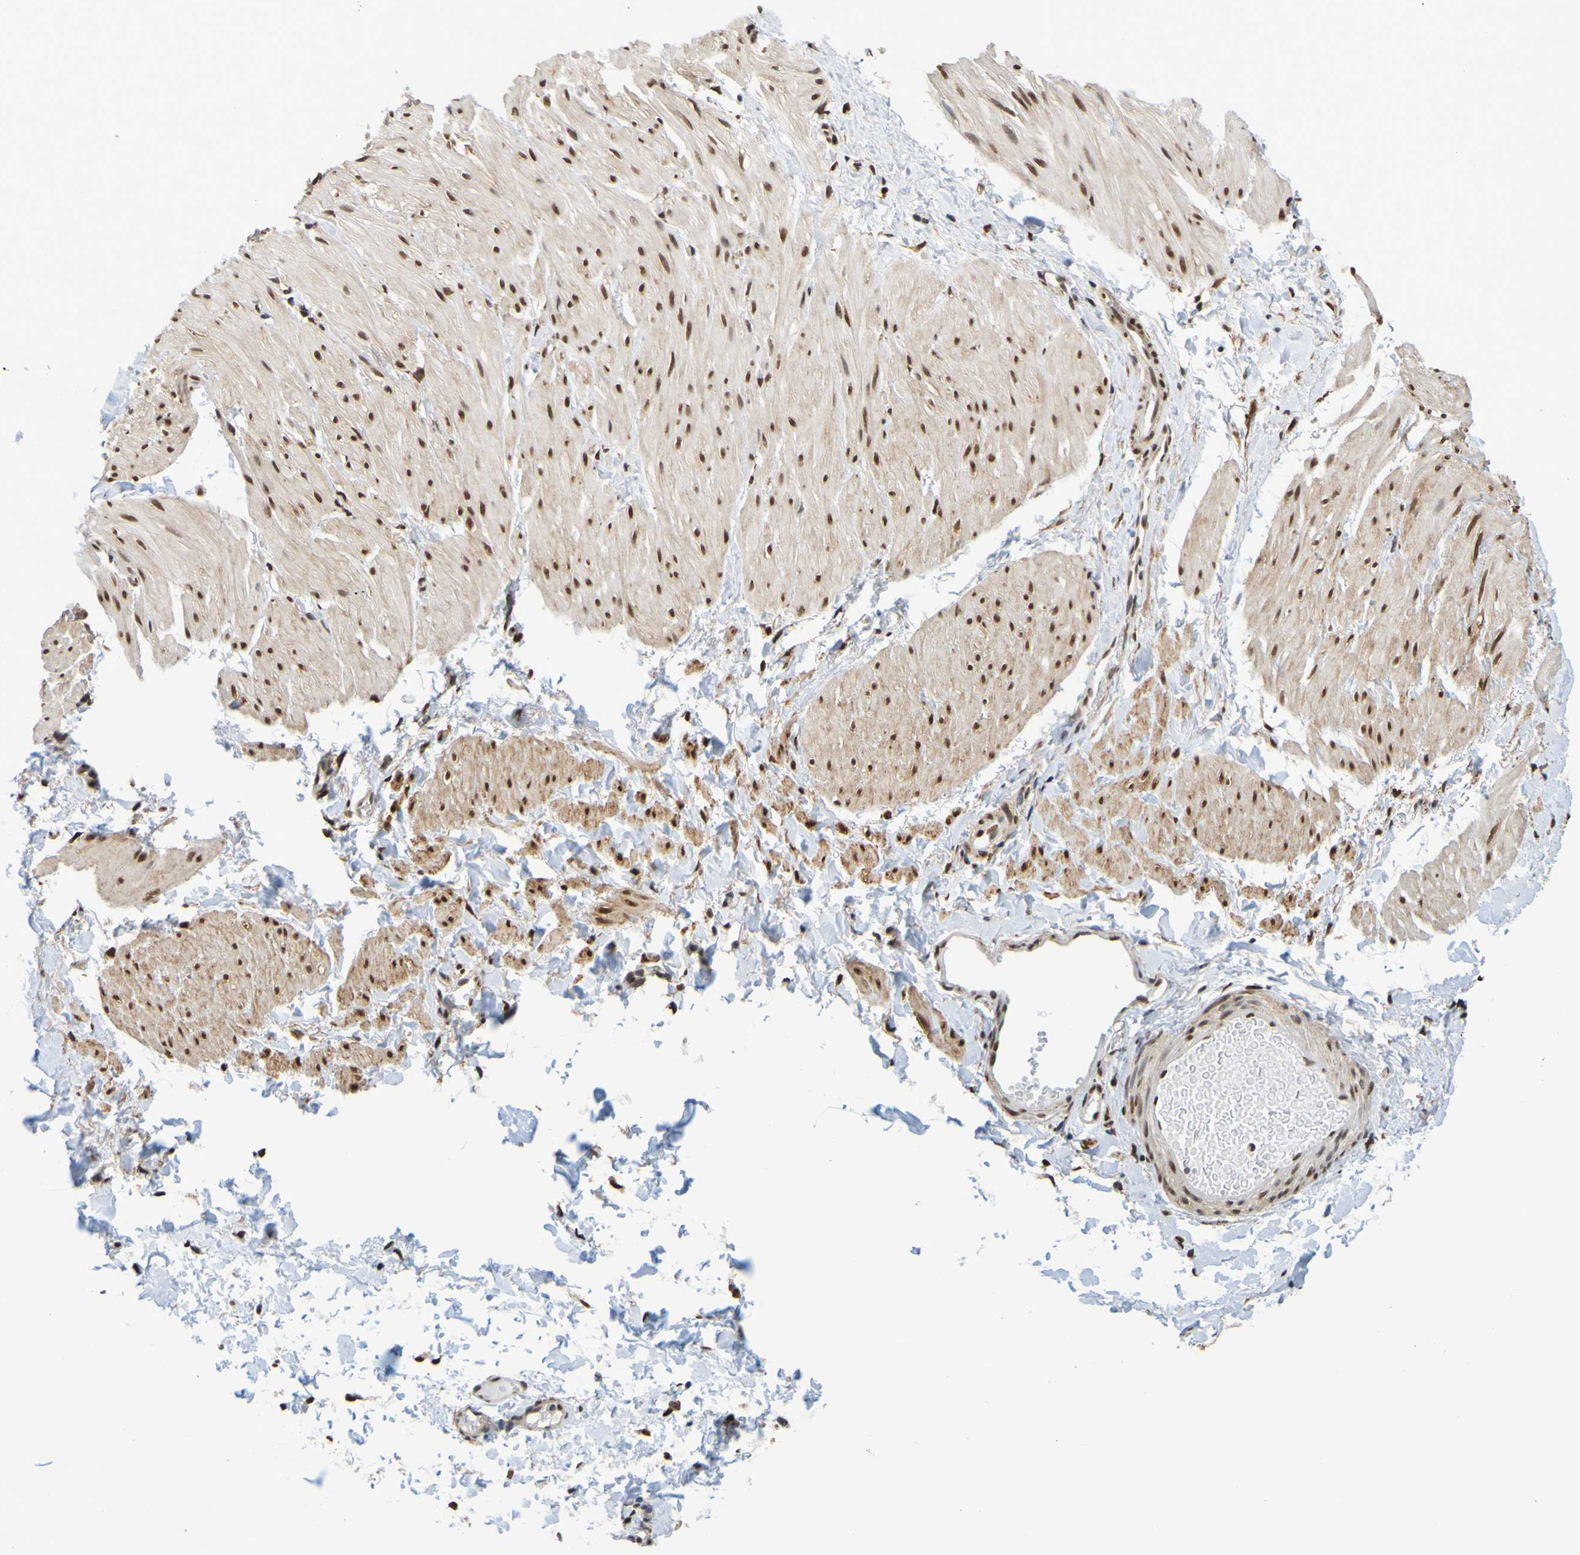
{"staining": {"intensity": "strong", "quantity": ">75%", "location": "nuclear"}, "tissue": "smooth muscle", "cell_type": "Smooth muscle cells", "image_type": "normal", "snomed": [{"axis": "morphology", "description": "Normal tissue, NOS"}, {"axis": "topography", "description": "Smooth muscle"}], "caption": "Brown immunohistochemical staining in unremarkable smooth muscle reveals strong nuclear staining in approximately >75% of smooth muscle cells. The protein is stained brown, and the nuclei are stained in blue (DAB (3,3'-diaminobenzidine) IHC with brightfield microscopy, high magnification).", "gene": "HDAC2", "patient": {"sex": "male", "age": 16}}